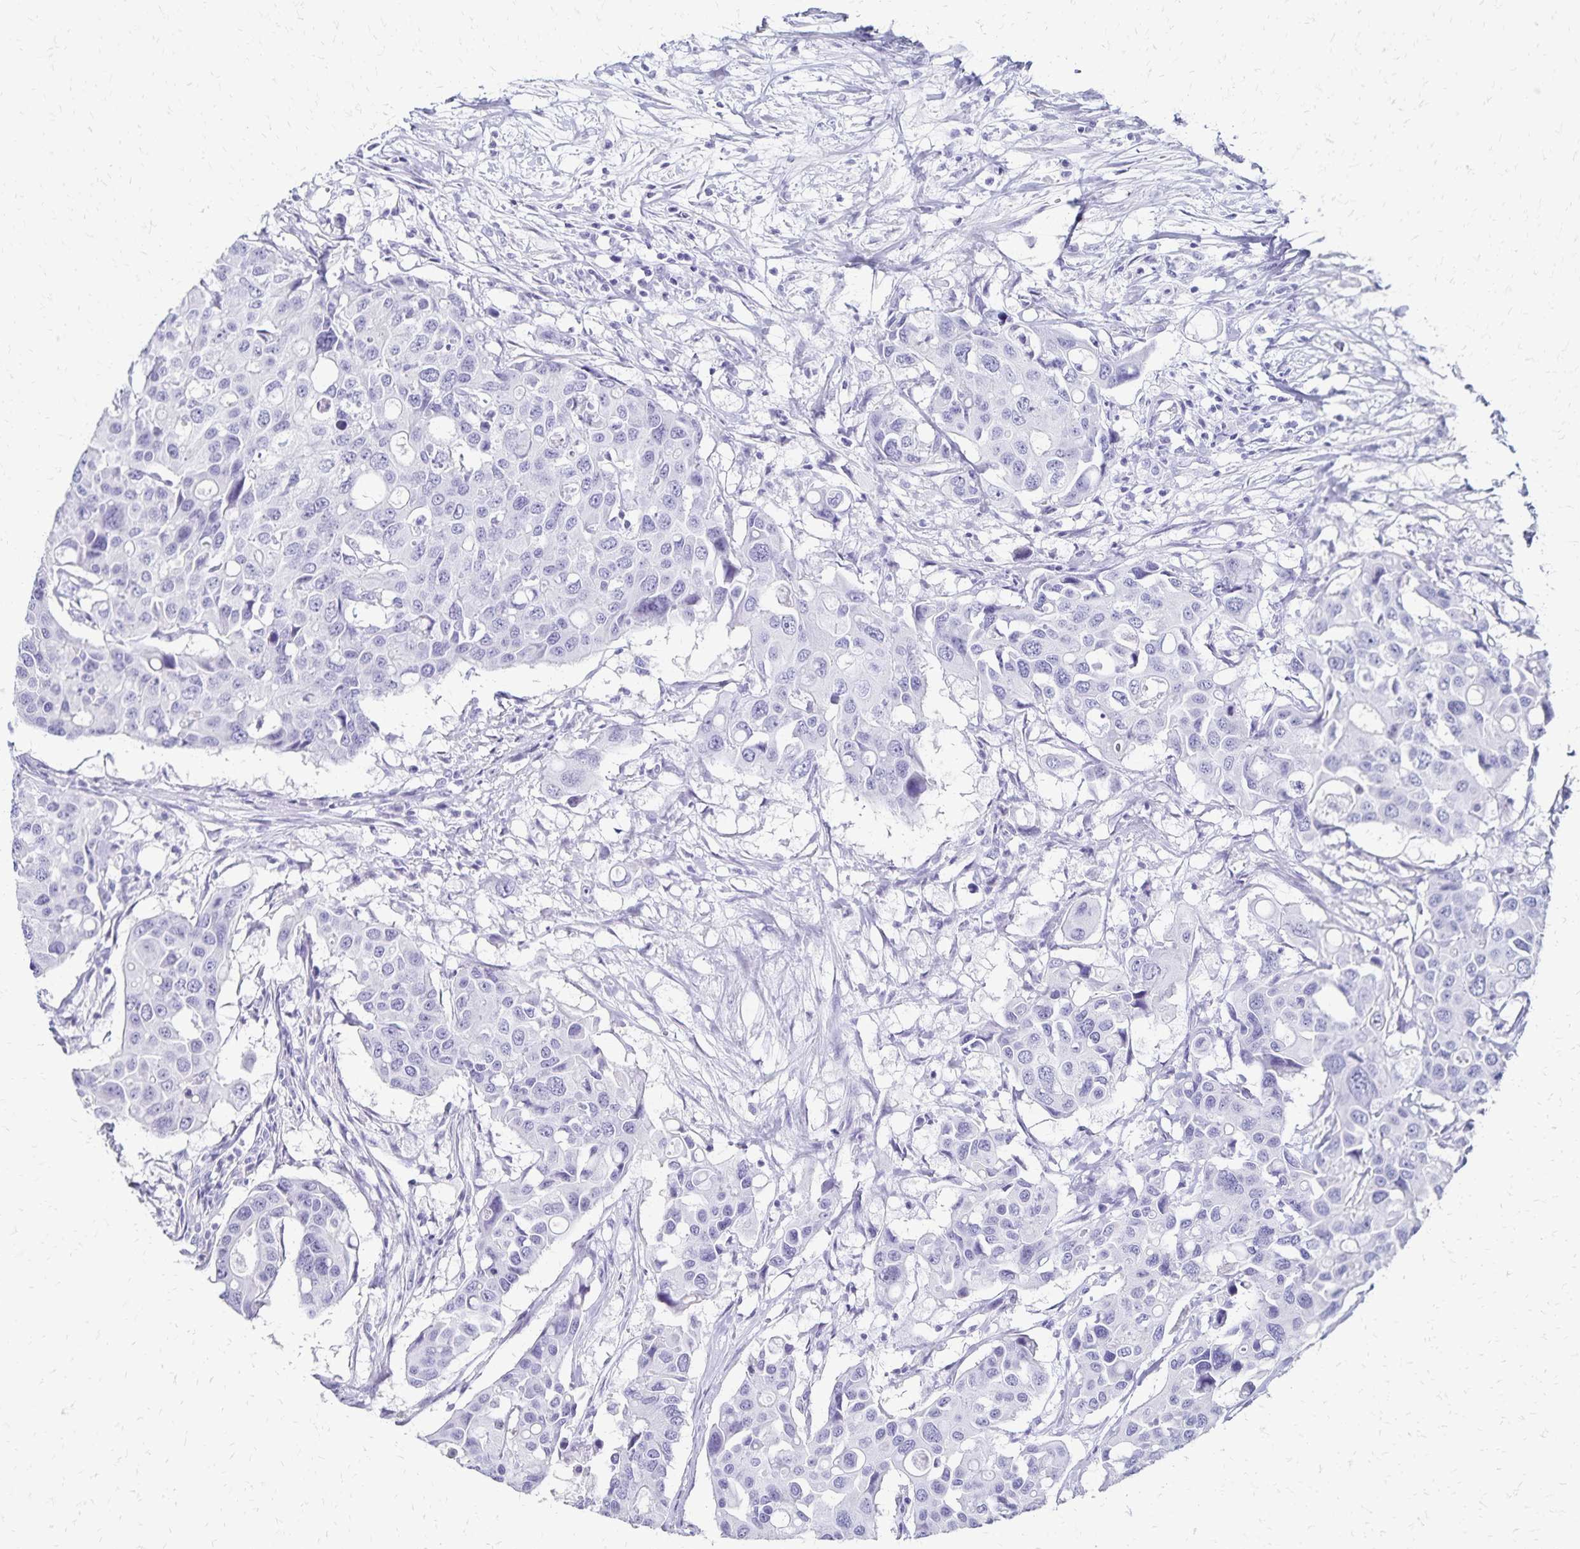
{"staining": {"intensity": "negative", "quantity": "none", "location": "none"}, "tissue": "colorectal cancer", "cell_type": "Tumor cells", "image_type": "cancer", "snomed": [{"axis": "morphology", "description": "Adenocarcinoma, NOS"}, {"axis": "topography", "description": "Colon"}], "caption": "Immunohistochemistry (IHC) image of colorectal cancer (adenocarcinoma) stained for a protein (brown), which demonstrates no expression in tumor cells.", "gene": "GIP", "patient": {"sex": "male", "age": 77}}